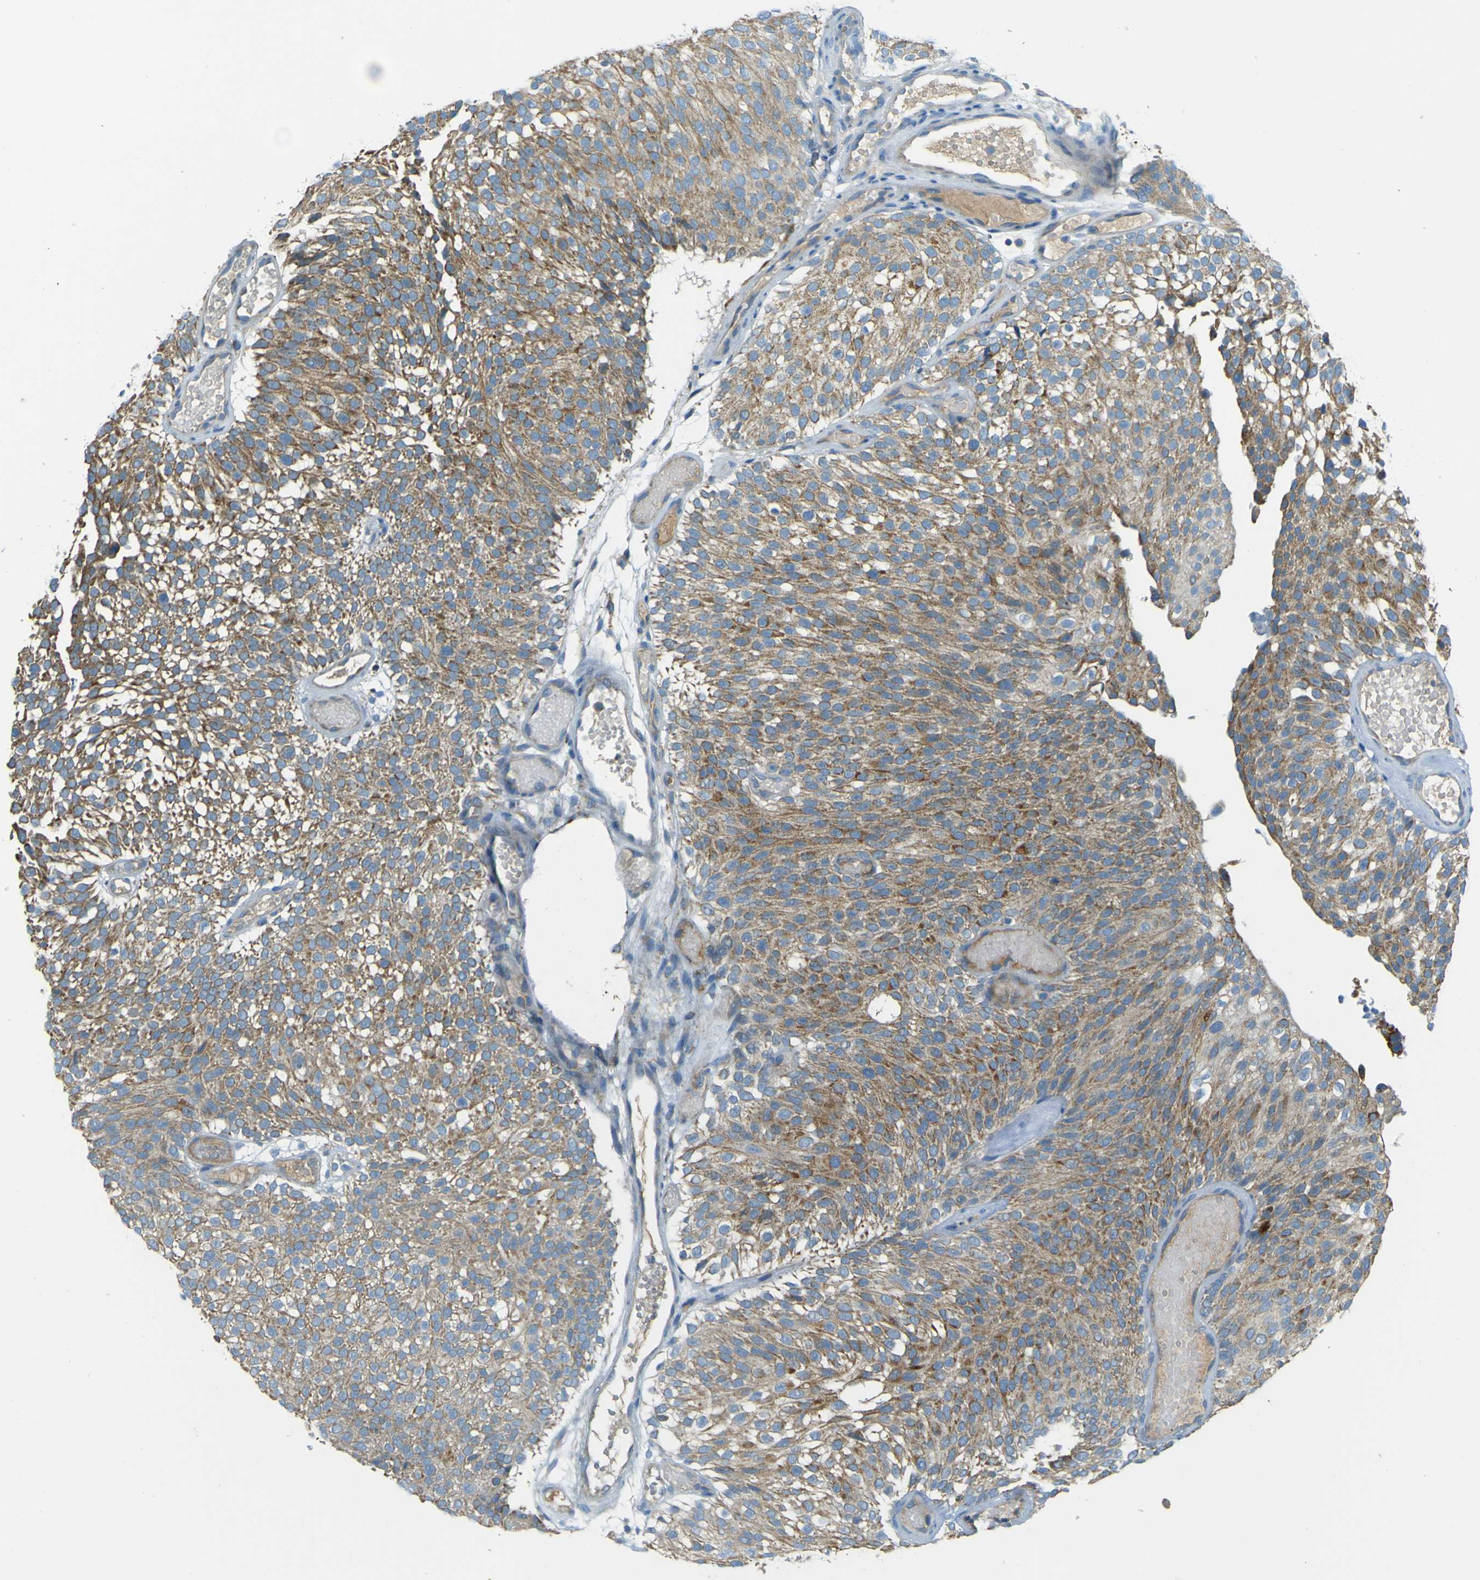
{"staining": {"intensity": "moderate", "quantity": ">75%", "location": "cytoplasmic/membranous"}, "tissue": "urothelial cancer", "cell_type": "Tumor cells", "image_type": "cancer", "snomed": [{"axis": "morphology", "description": "Urothelial carcinoma, Low grade"}, {"axis": "topography", "description": "Urinary bladder"}], "caption": "Immunohistochemical staining of urothelial cancer exhibits medium levels of moderate cytoplasmic/membranous expression in approximately >75% of tumor cells.", "gene": "FKTN", "patient": {"sex": "male", "age": 78}}